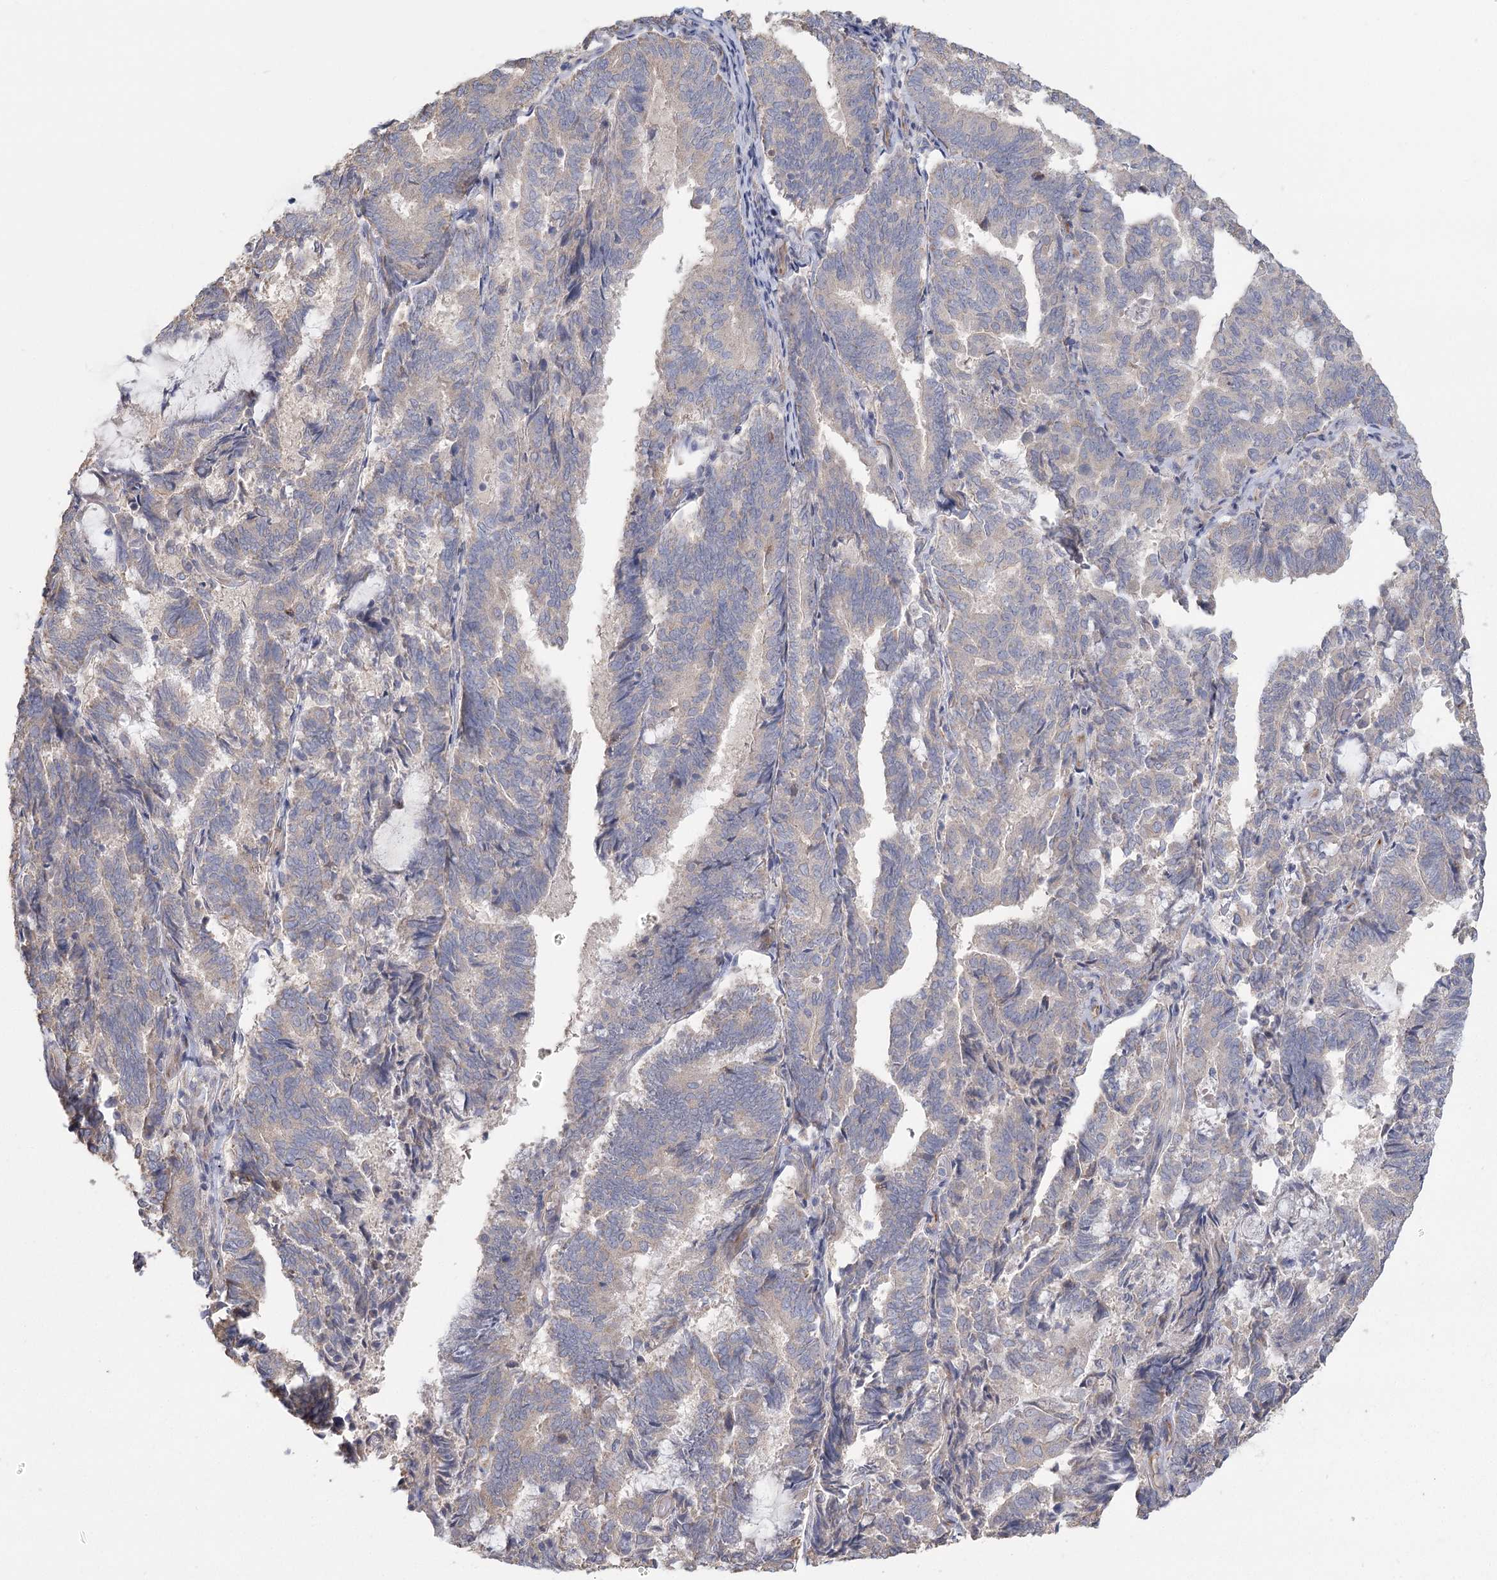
{"staining": {"intensity": "negative", "quantity": "none", "location": "none"}, "tissue": "endometrial cancer", "cell_type": "Tumor cells", "image_type": "cancer", "snomed": [{"axis": "morphology", "description": "Adenocarcinoma, NOS"}, {"axis": "topography", "description": "Endometrium"}], "caption": "IHC histopathology image of endometrial cancer stained for a protein (brown), which exhibits no expression in tumor cells.", "gene": "CNTLN", "patient": {"sex": "female", "age": 80}}